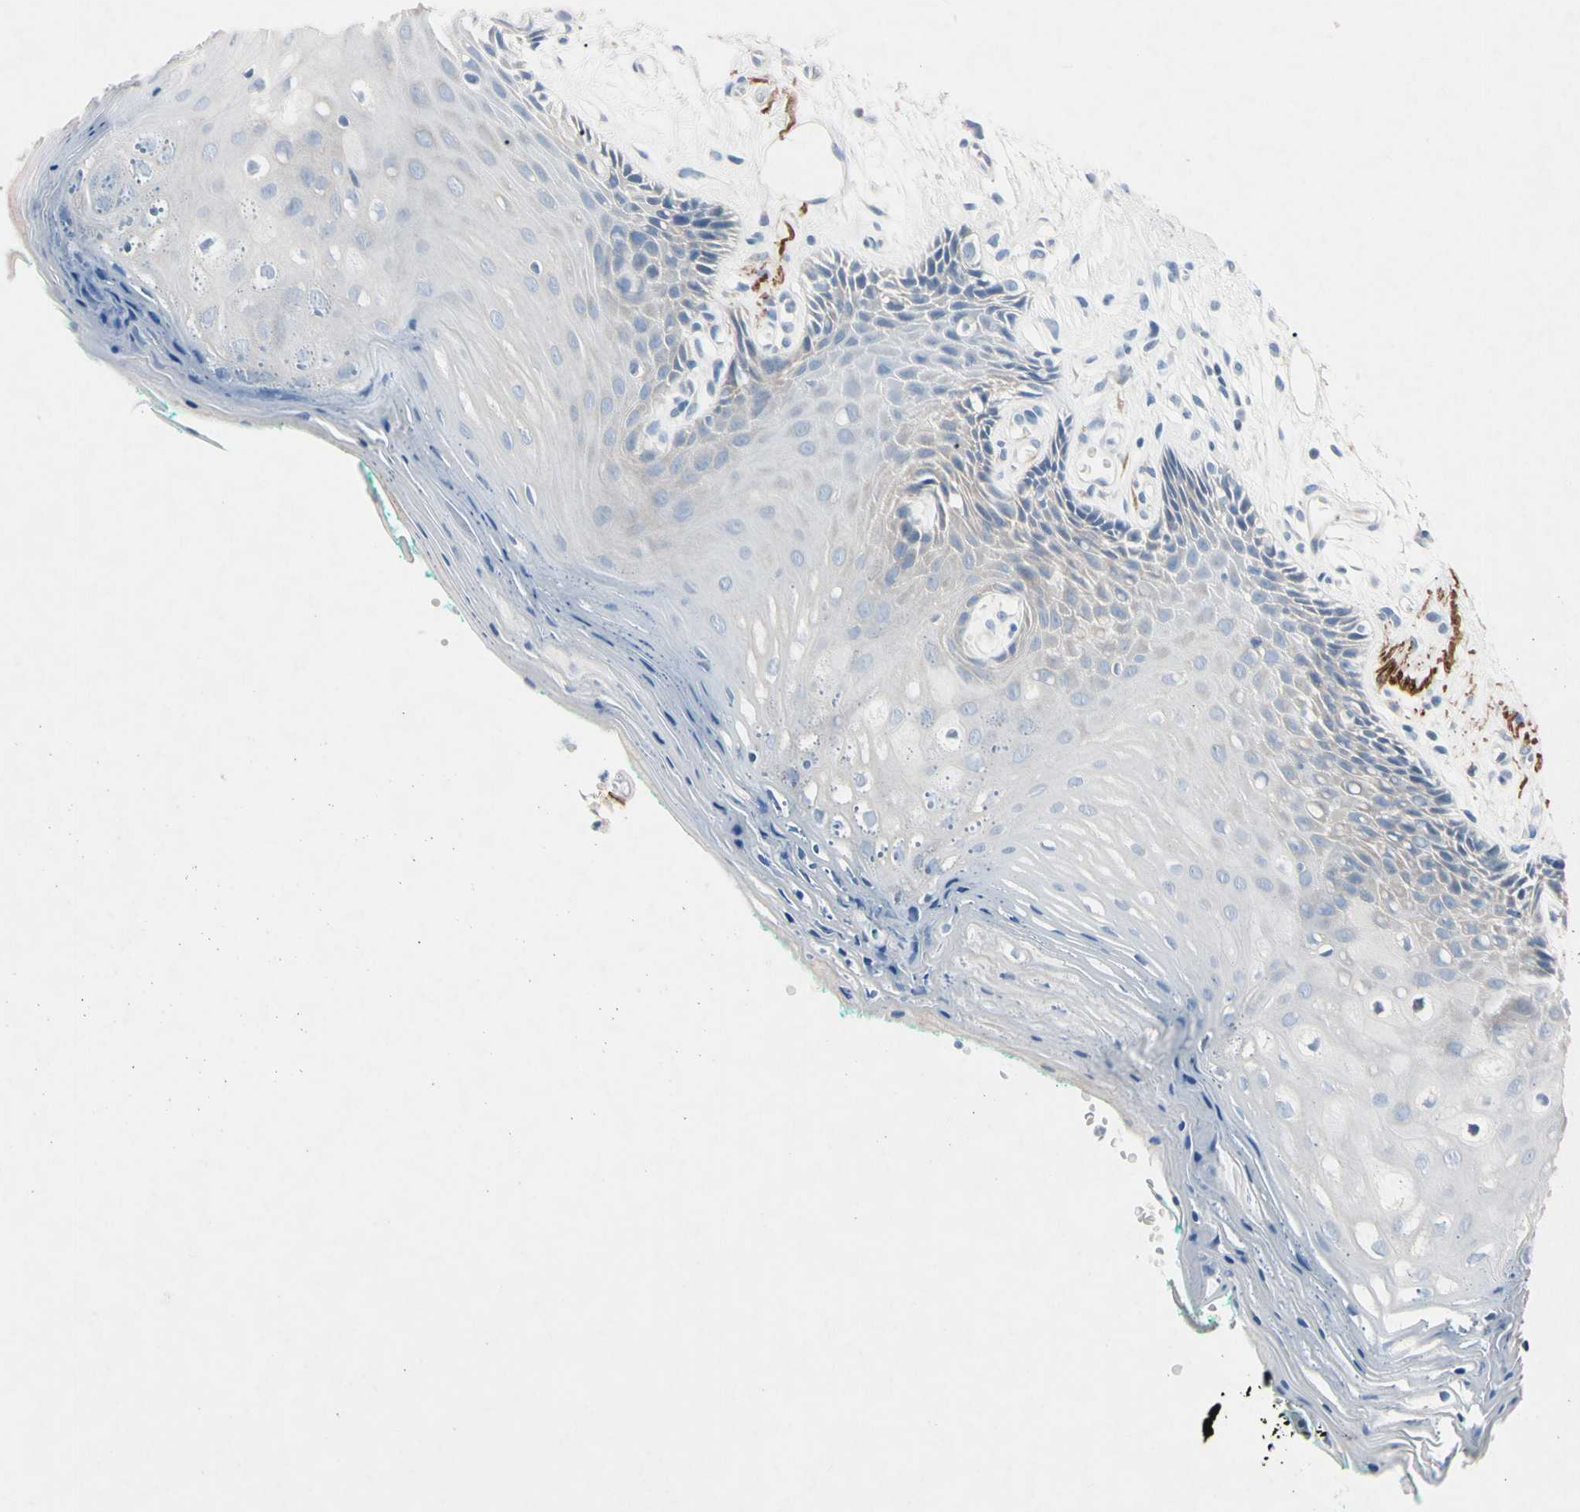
{"staining": {"intensity": "negative", "quantity": "none", "location": "none"}, "tissue": "oral mucosa", "cell_type": "Squamous epithelial cells", "image_type": "normal", "snomed": [{"axis": "morphology", "description": "Normal tissue, NOS"}, {"axis": "topography", "description": "Skeletal muscle"}, {"axis": "topography", "description": "Oral tissue"}, {"axis": "topography", "description": "Peripheral nerve tissue"}], "caption": "Immunohistochemistry (IHC) of unremarkable oral mucosa shows no expression in squamous epithelial cells.", "gene": "ELN", "patient": {"sex": "female", "age": 84}}